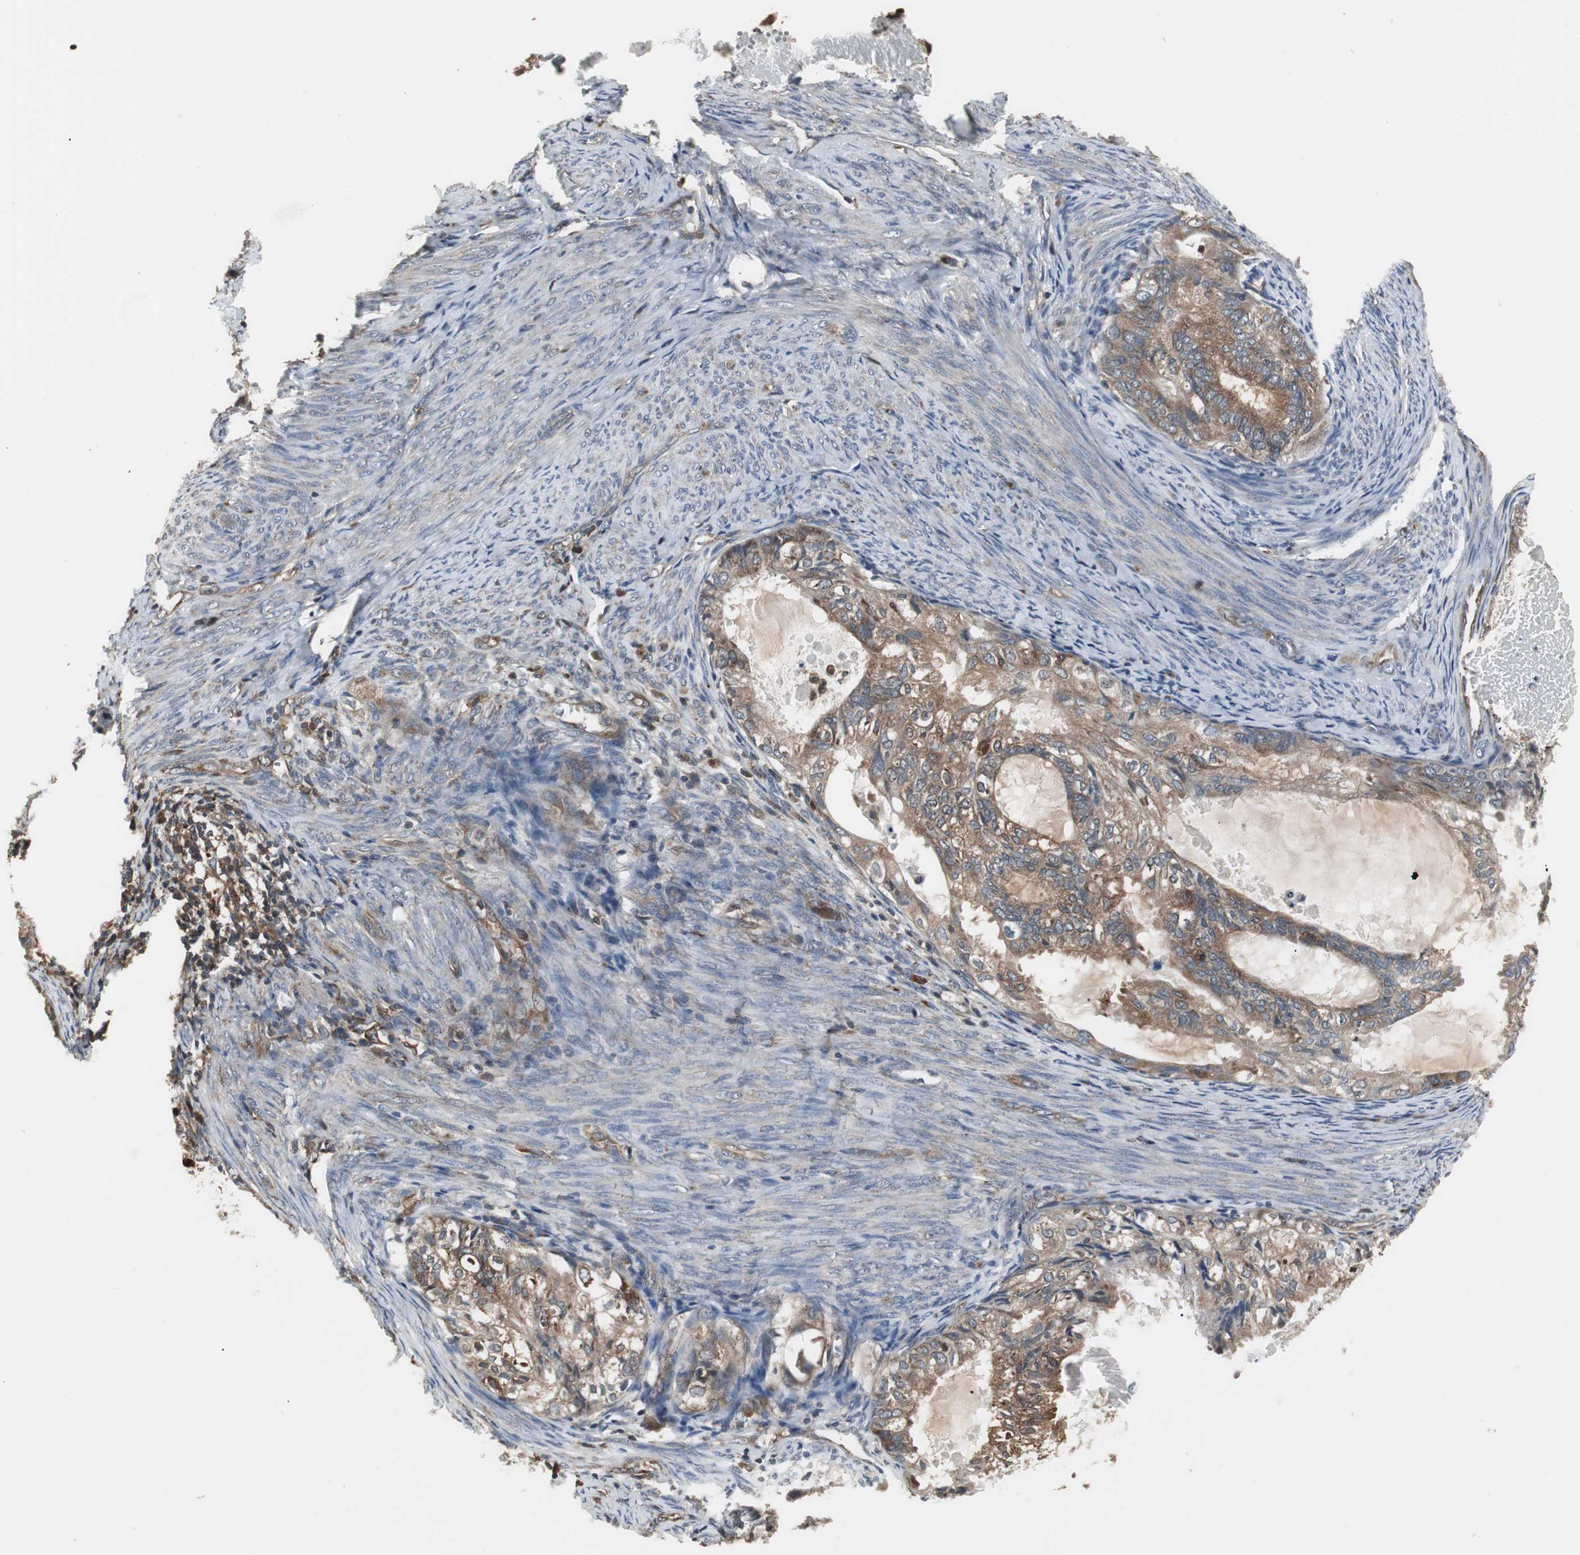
{"staining": {"intensity": "strong", "quantity": ">75%", "location": "cytoplasmic/membranous"}, "tissue": "cervical cancer", "cell_type": "Tumor cells", "image_type": "cancer", "snomed": [{"axis": "morphology", "description": "Normal tissue, NOS"}, {"axis": "morphology", "description": "Adenocarcinoma, NOS"}, {"axis": "topography", "description": "Cervix"}, {"axis": "topography", "description": "Endometrium"}], "caption": "This photomicrograph displays immunohistochemistry (IHC) staining of human adenocarcinoma (cervical), with high strong cytoplasmic/membranous expression in about >75% of tumor cells.", "gene": "ZSCAN22", "patient": {"sex": "female", "age": 86}}